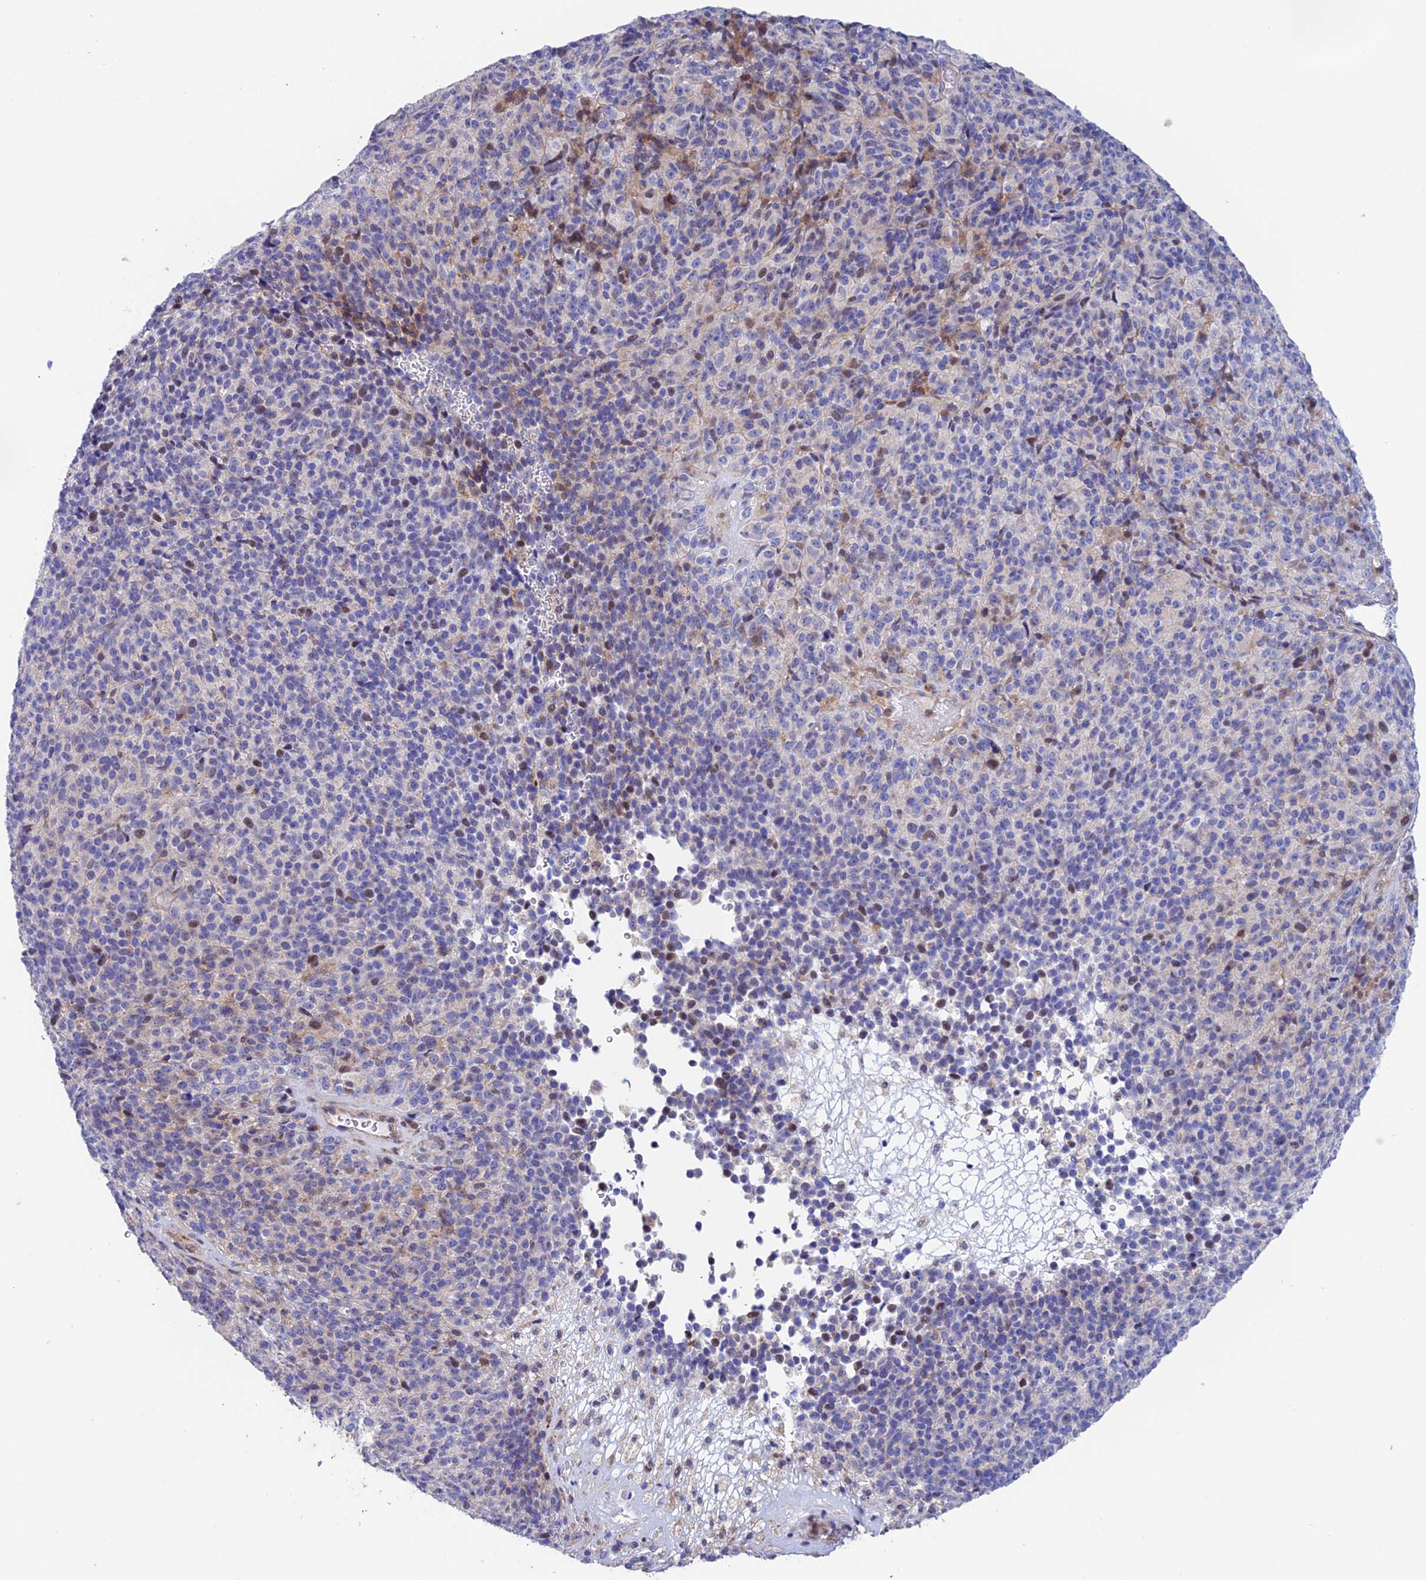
{"staining": {"intensity": "negative", "quantity": "none", "location": "none"}, "tissue": "melanoma", "cell_type": "Tumor cells", "image_type": "cancer", "snomed": [{"axis": "morphology", "description": "Malignant melanoma, Metastatic site"}, {"axis": "topography", "description": "Brain"}], "caption": "The photomicrograph shows no significant expression in tumor cells of malignant melanoma (metastatic site).", "gene": "PRIM1", "patient": {"sex": "female", "age": 56}}